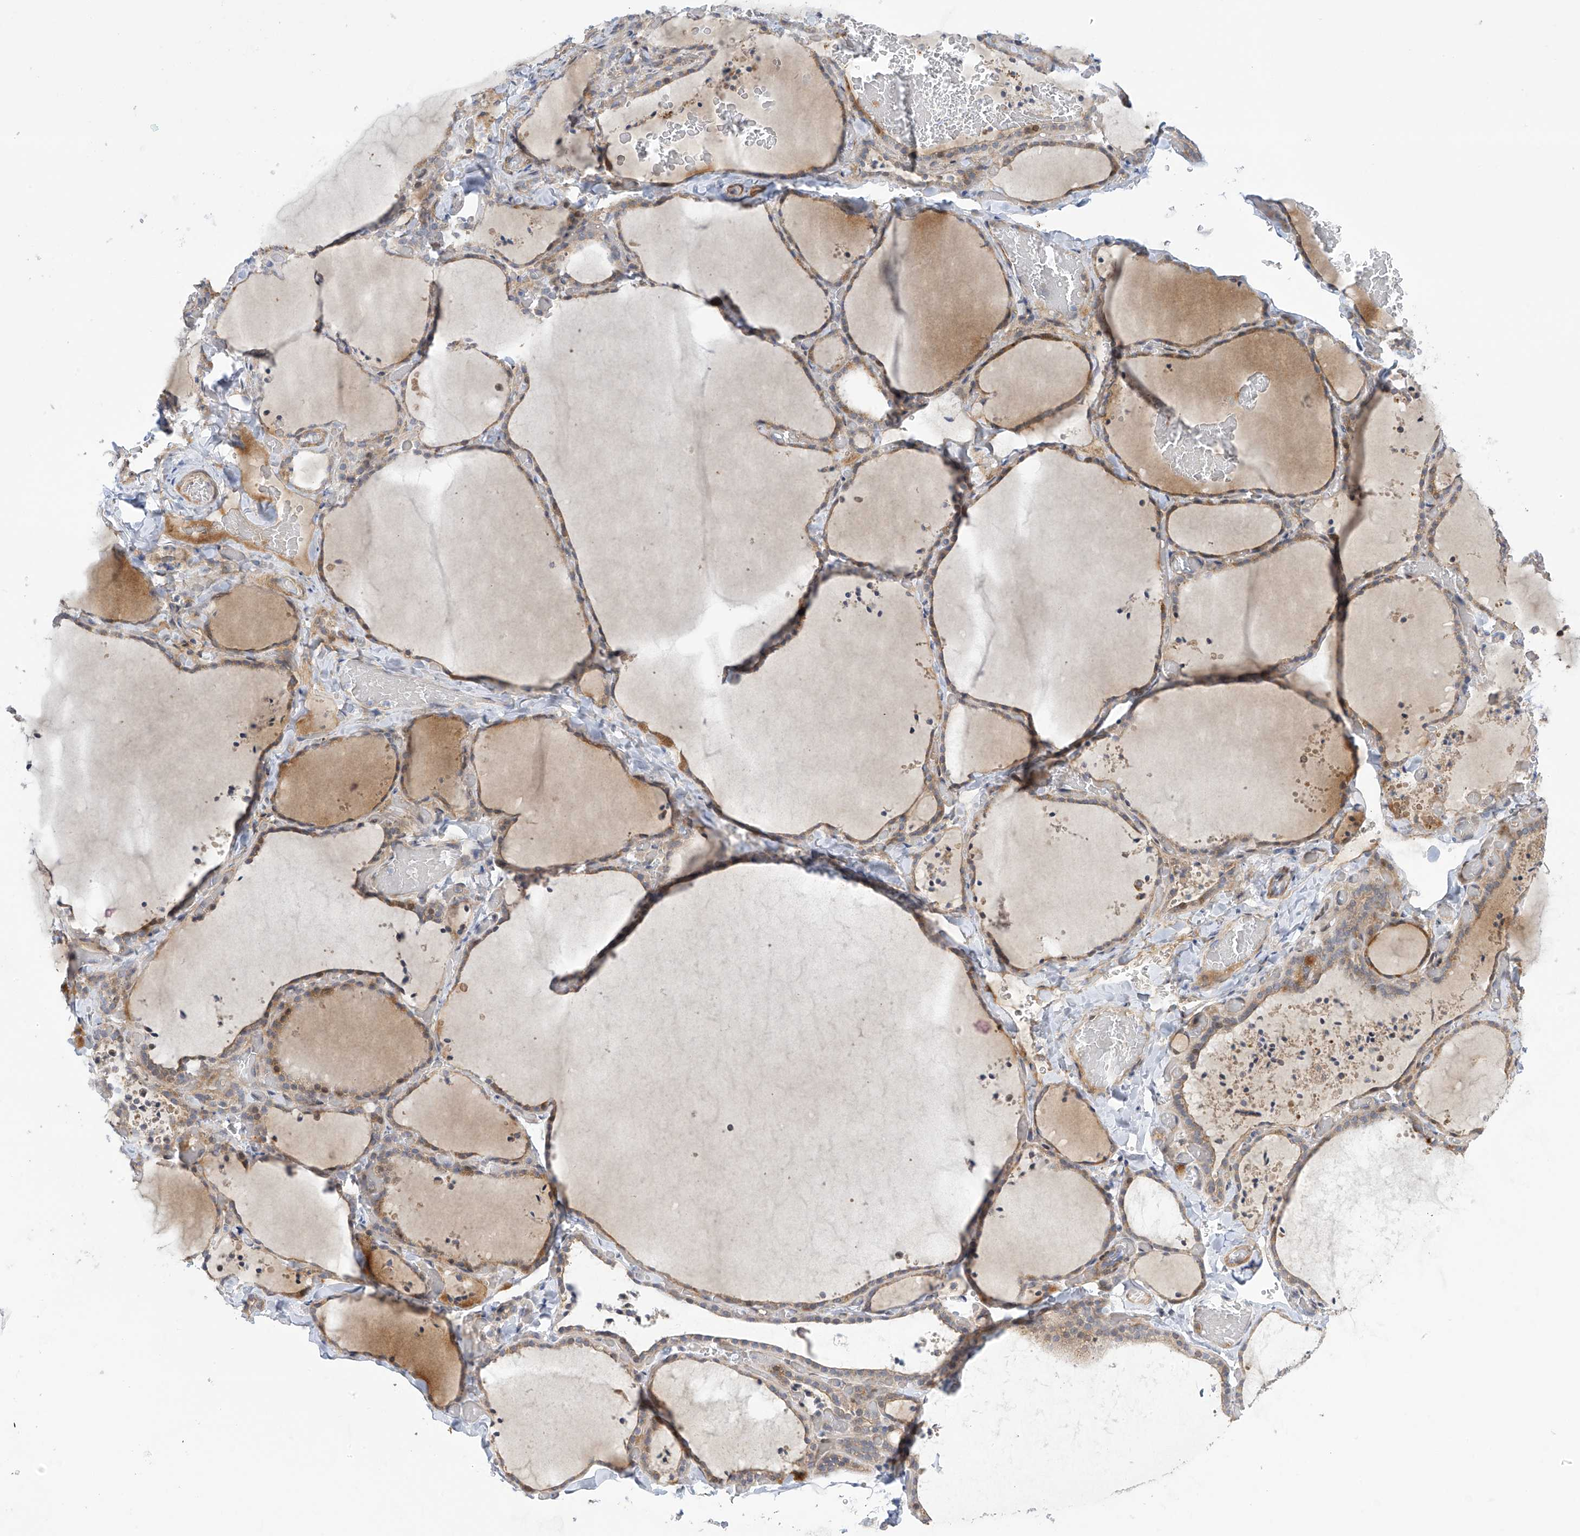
{"staining": {"intensity": "weak", "quantity": "25%-75%", "location": "cytoplasmic/membranous"}, "tissue": "thyroid gland", "cell_type": "Glandular cells", "image_type": "normal", "snomed": [{"axis": "morphology", "description": "Normal tissue, NOS"}, {"axis": "topography", "description": "Thyroid gland"}], "caption": "IHC of benign human thyroid gland displays low levels of weak cytoplasmic/membranous positivity in approximately 25%-75% of glandular cells. The protein of interest is shown in brown color, while the nuclei are stained blue.", "gene": "ZNF641", "patient": {"sex": "female", "age": 22}}